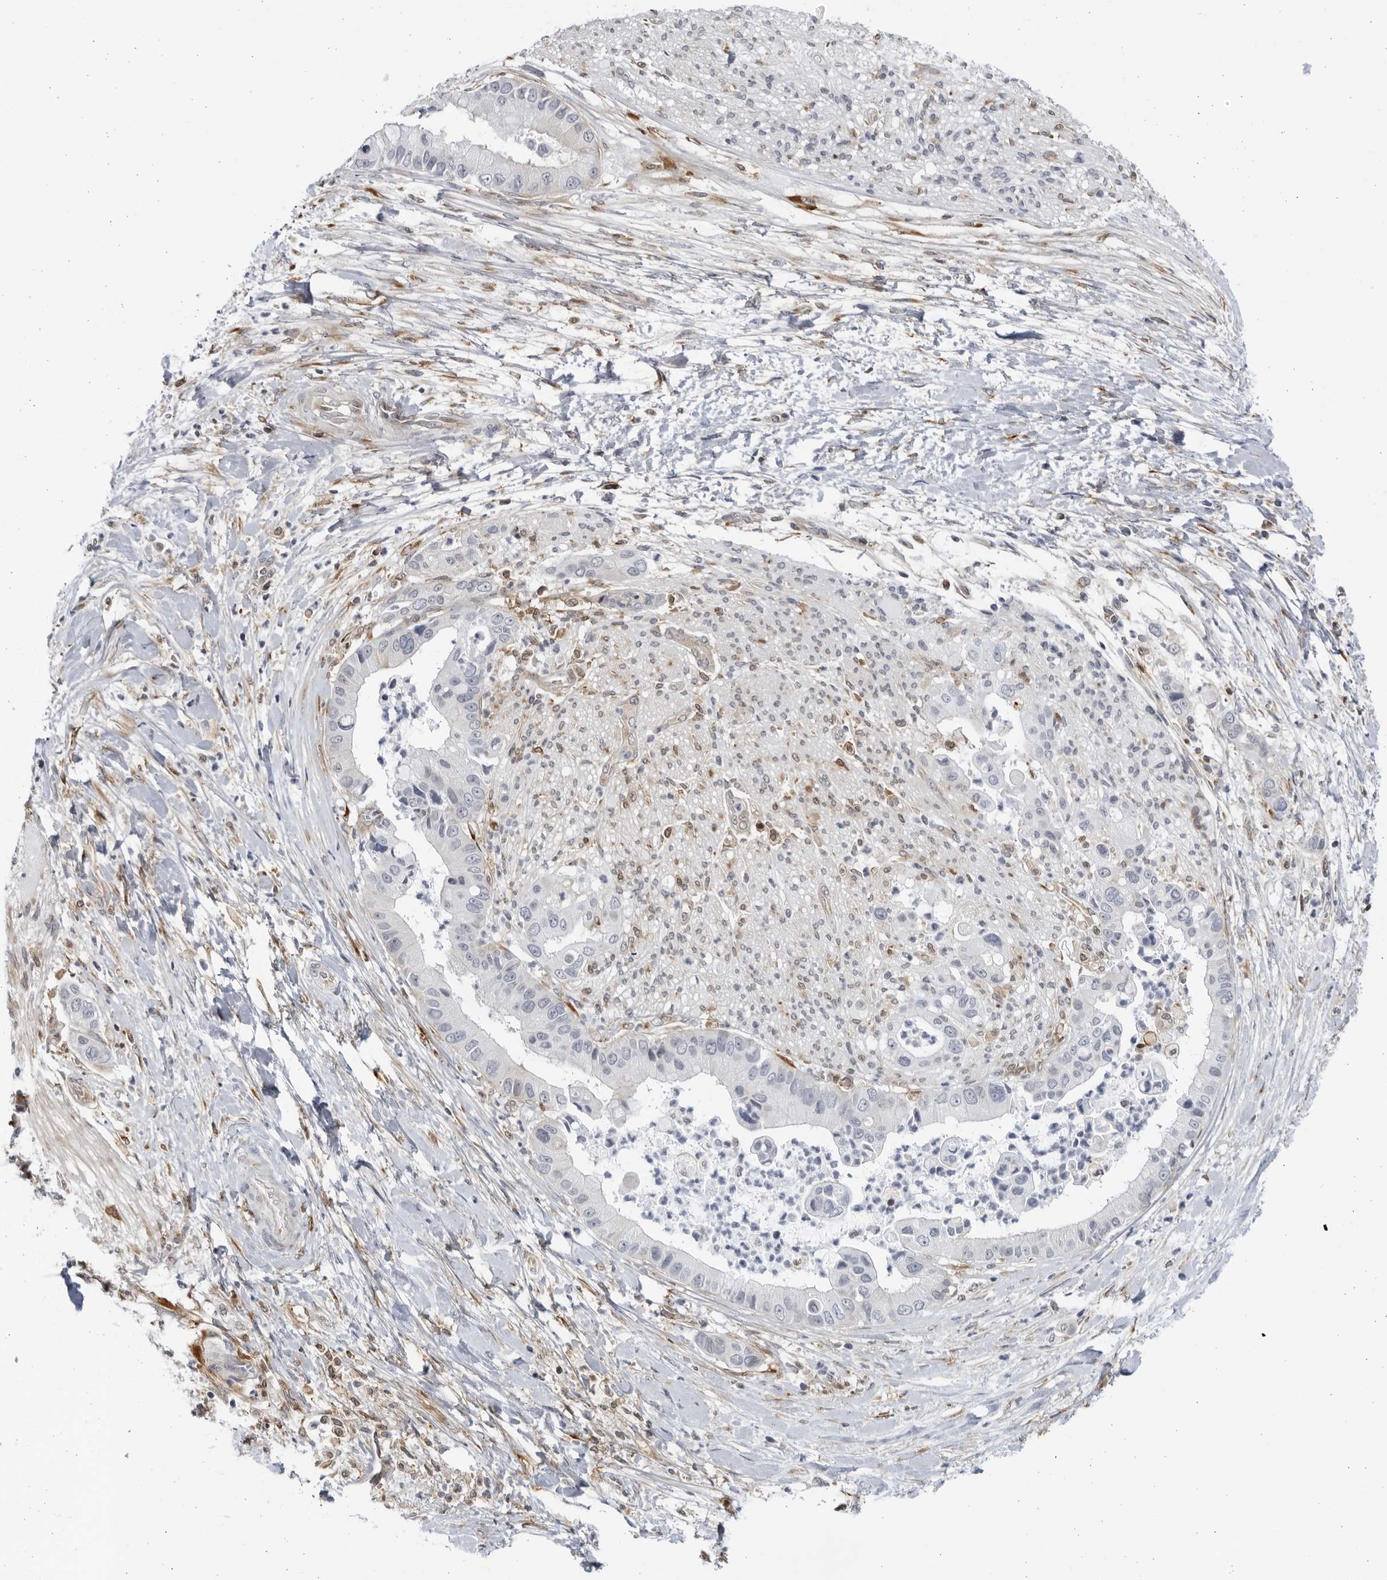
{"staining": {"intensity": "negative", "quantity": "none", "location": "none"}, "tissue": "liver cancer", "cell_type": "Tumor cells", "image_type": "cancer", "snomed": [{"axis": "morphology", "description": "Cholangiocarcinoma"}, {"axis": "topography", "description": "Liver"}], "caption": "Liver cancer (cholangiocarcinoma) stained for a protein using IHC demonstrates no positivity tumor cells.", "gene": "BMP2K", "patient": {"sex": "female", "age": 54}}